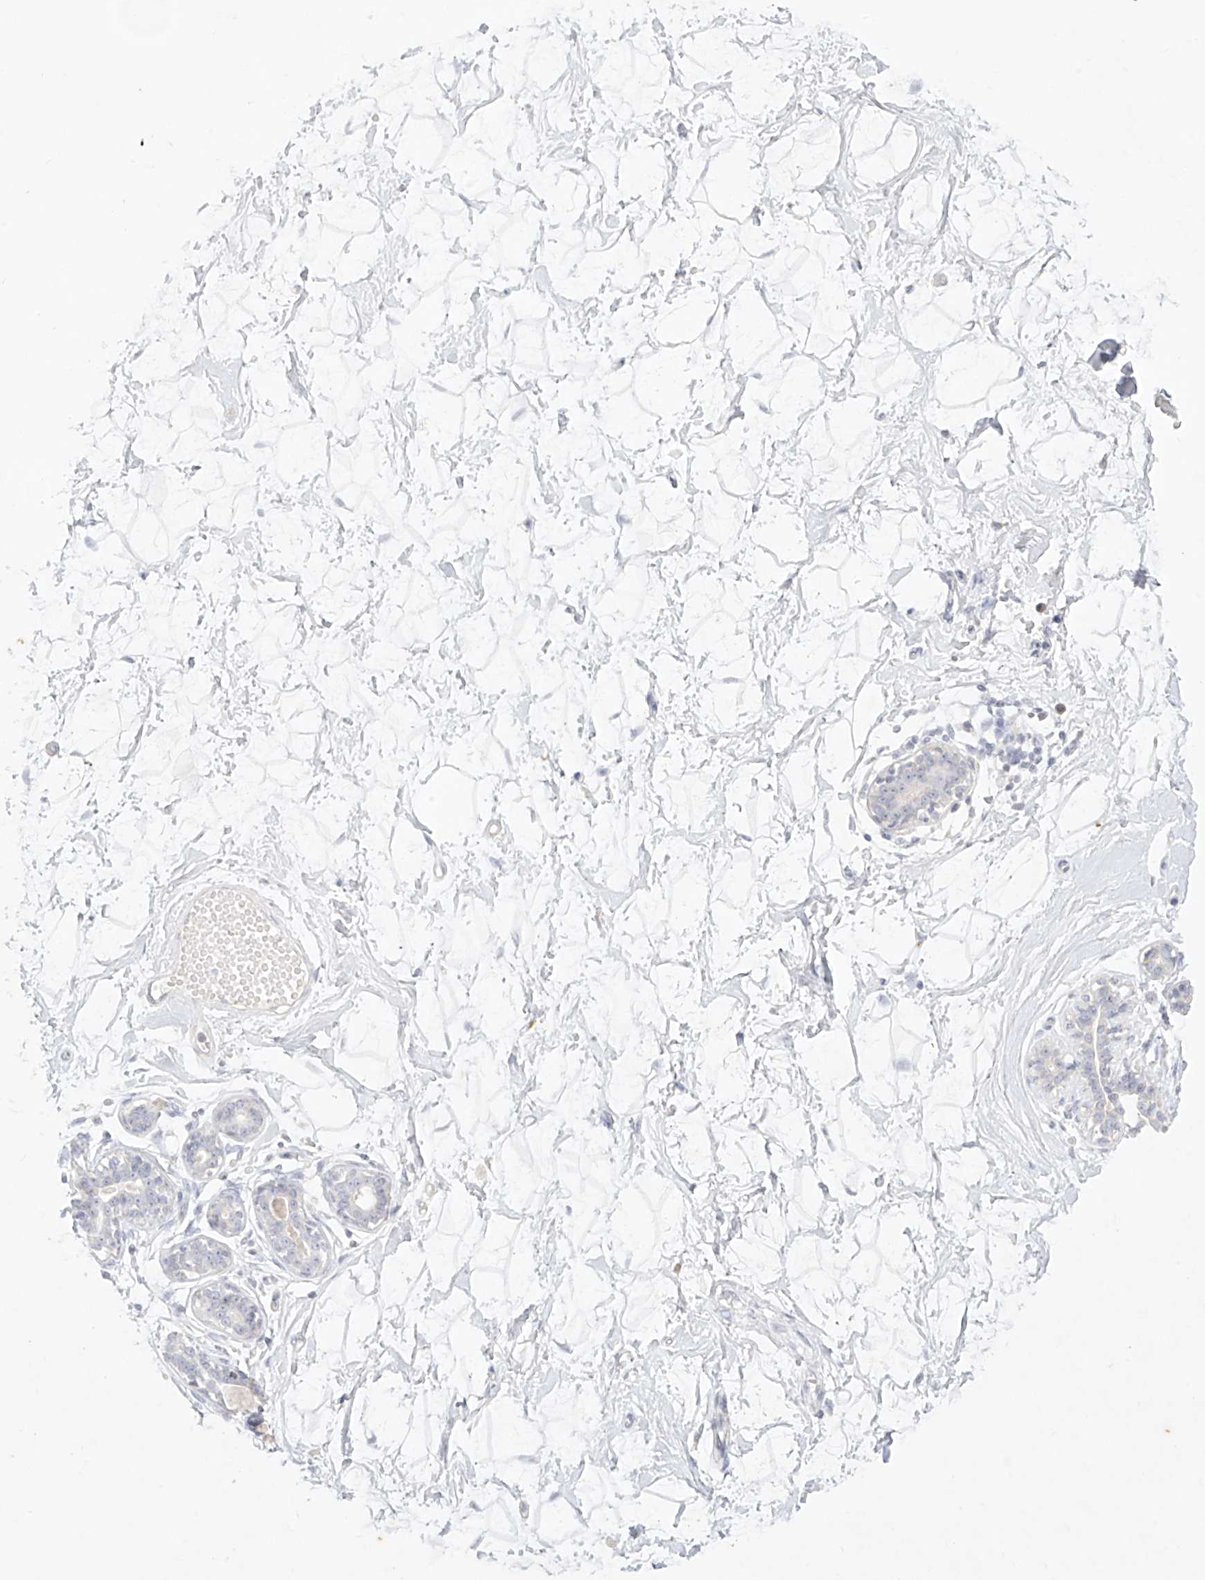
{"staining": {"intensity": "negative", "quantity": "none", "location": "none"}, "tissue": "breast", "cell_type": "Adipocytes", "image_type": "normal", "snomed": [{"axis": "morphology", "description": "Normal tissue, NOS"}, {"axis": "morphology", "description": "Adenoma, NOS"}, {"axis": "topography", "description": "Breast"}], "caption": "An immunohistochemistry (IHC) image of normal breast is shown. There is no staining in adipocytes of breast.", "gene": "TGM4", "patient": {"sex": "female", "age": 23}}